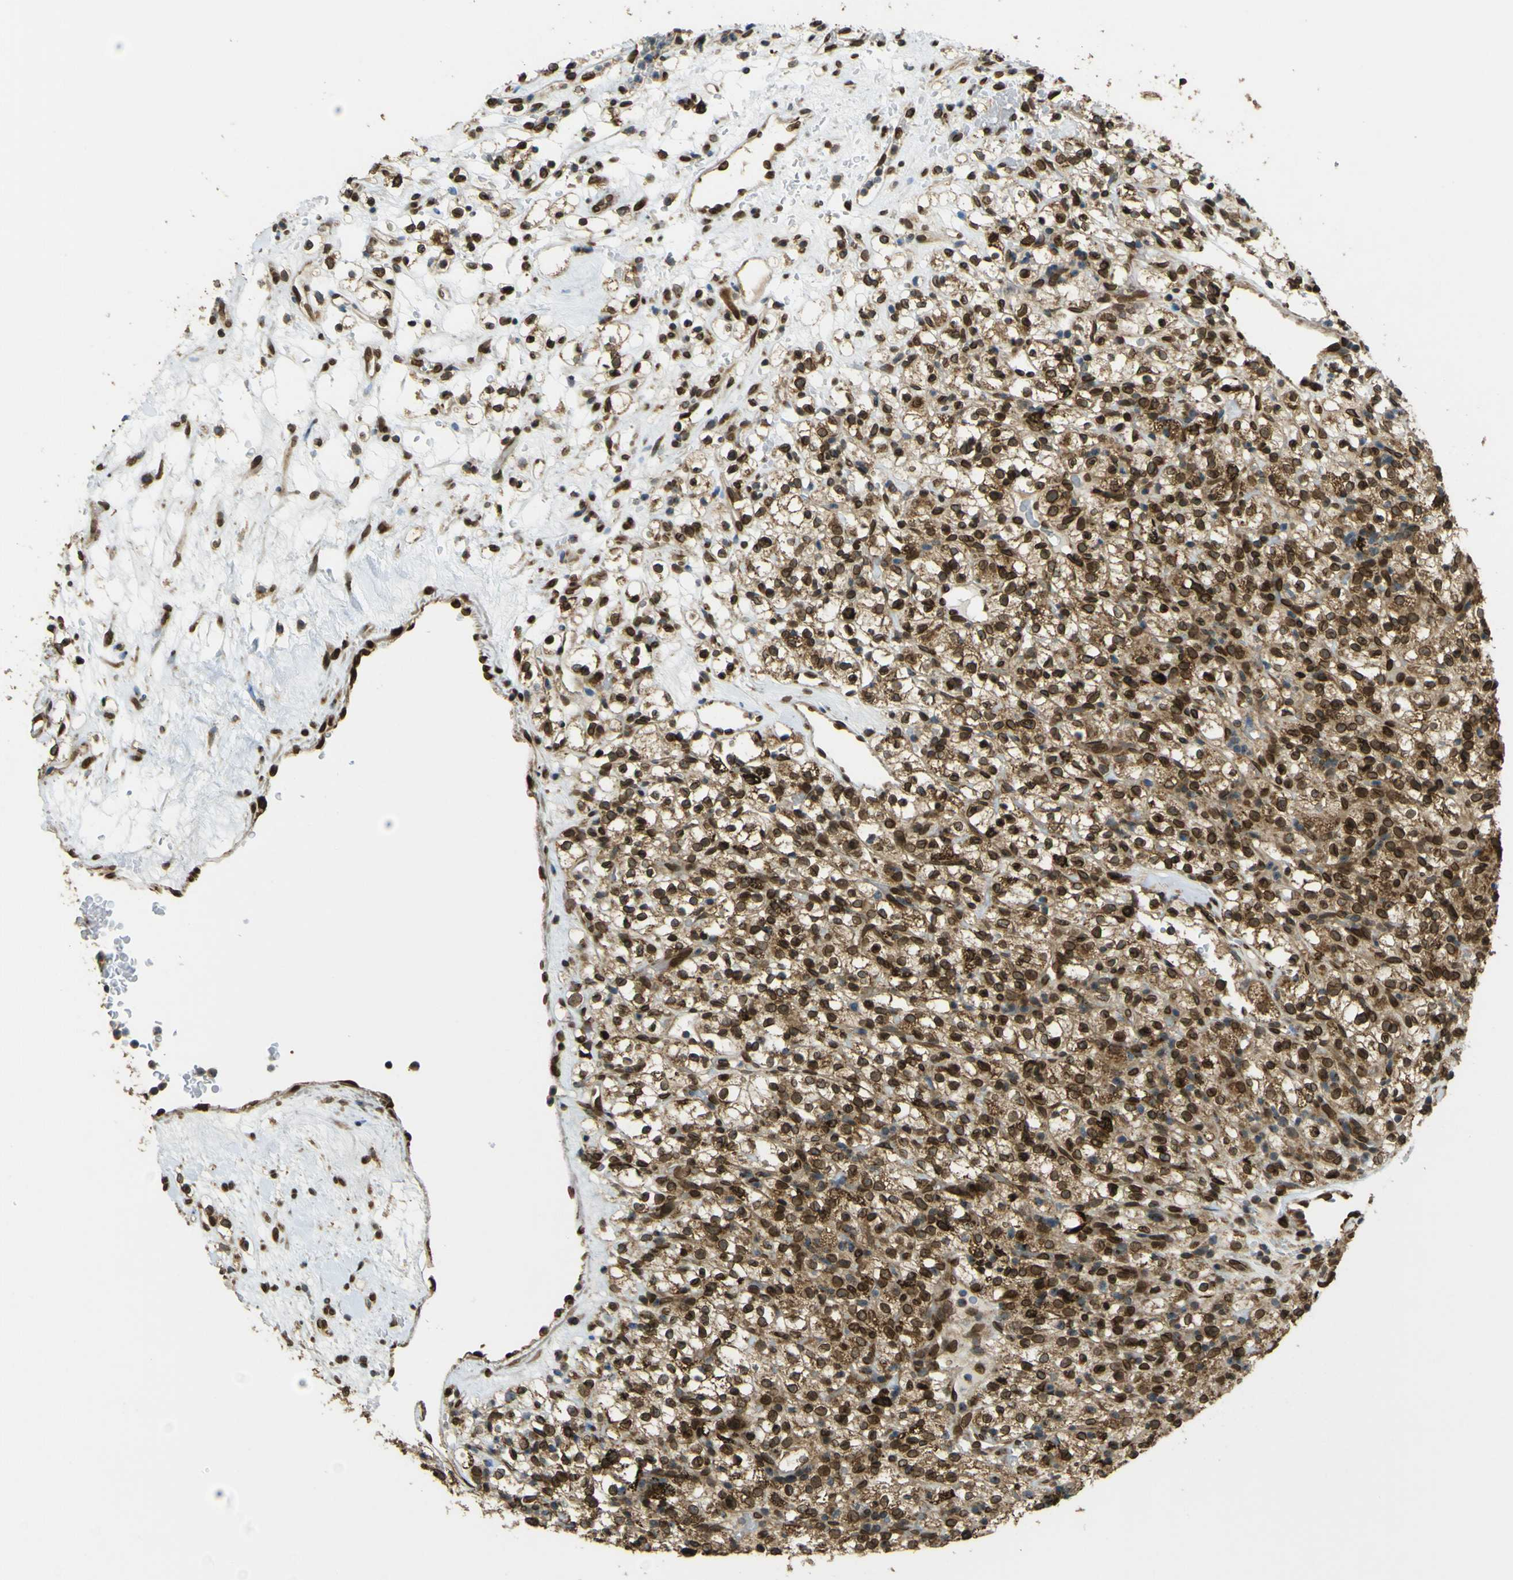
{"staining": {"intensity": "strong", "quantity": ">75%", "location": "cytoplasmic/membranous,nuclear"}, "tissue": "renal cancer", "cell_type": "Tumor cells", "image_type": "cancer", "snomed": [{"axis": "morphology", "description": "Normal tissue, NOS"}, {"axis": "morphology", "description": "Adenocarcinoma, NOS"}, {"axis": "topography", "description": "Kidney"}], "caption": "An IHC image of neoplastic tissue is shown. Protein staining in brown labels strong cytoplasmic/membranous and nuclear positivity in renal cancer within tumor cells. Nuclei are stained in blue.", "gene": "GALNT1", "patient": {"sex": "female", "age": 72}}